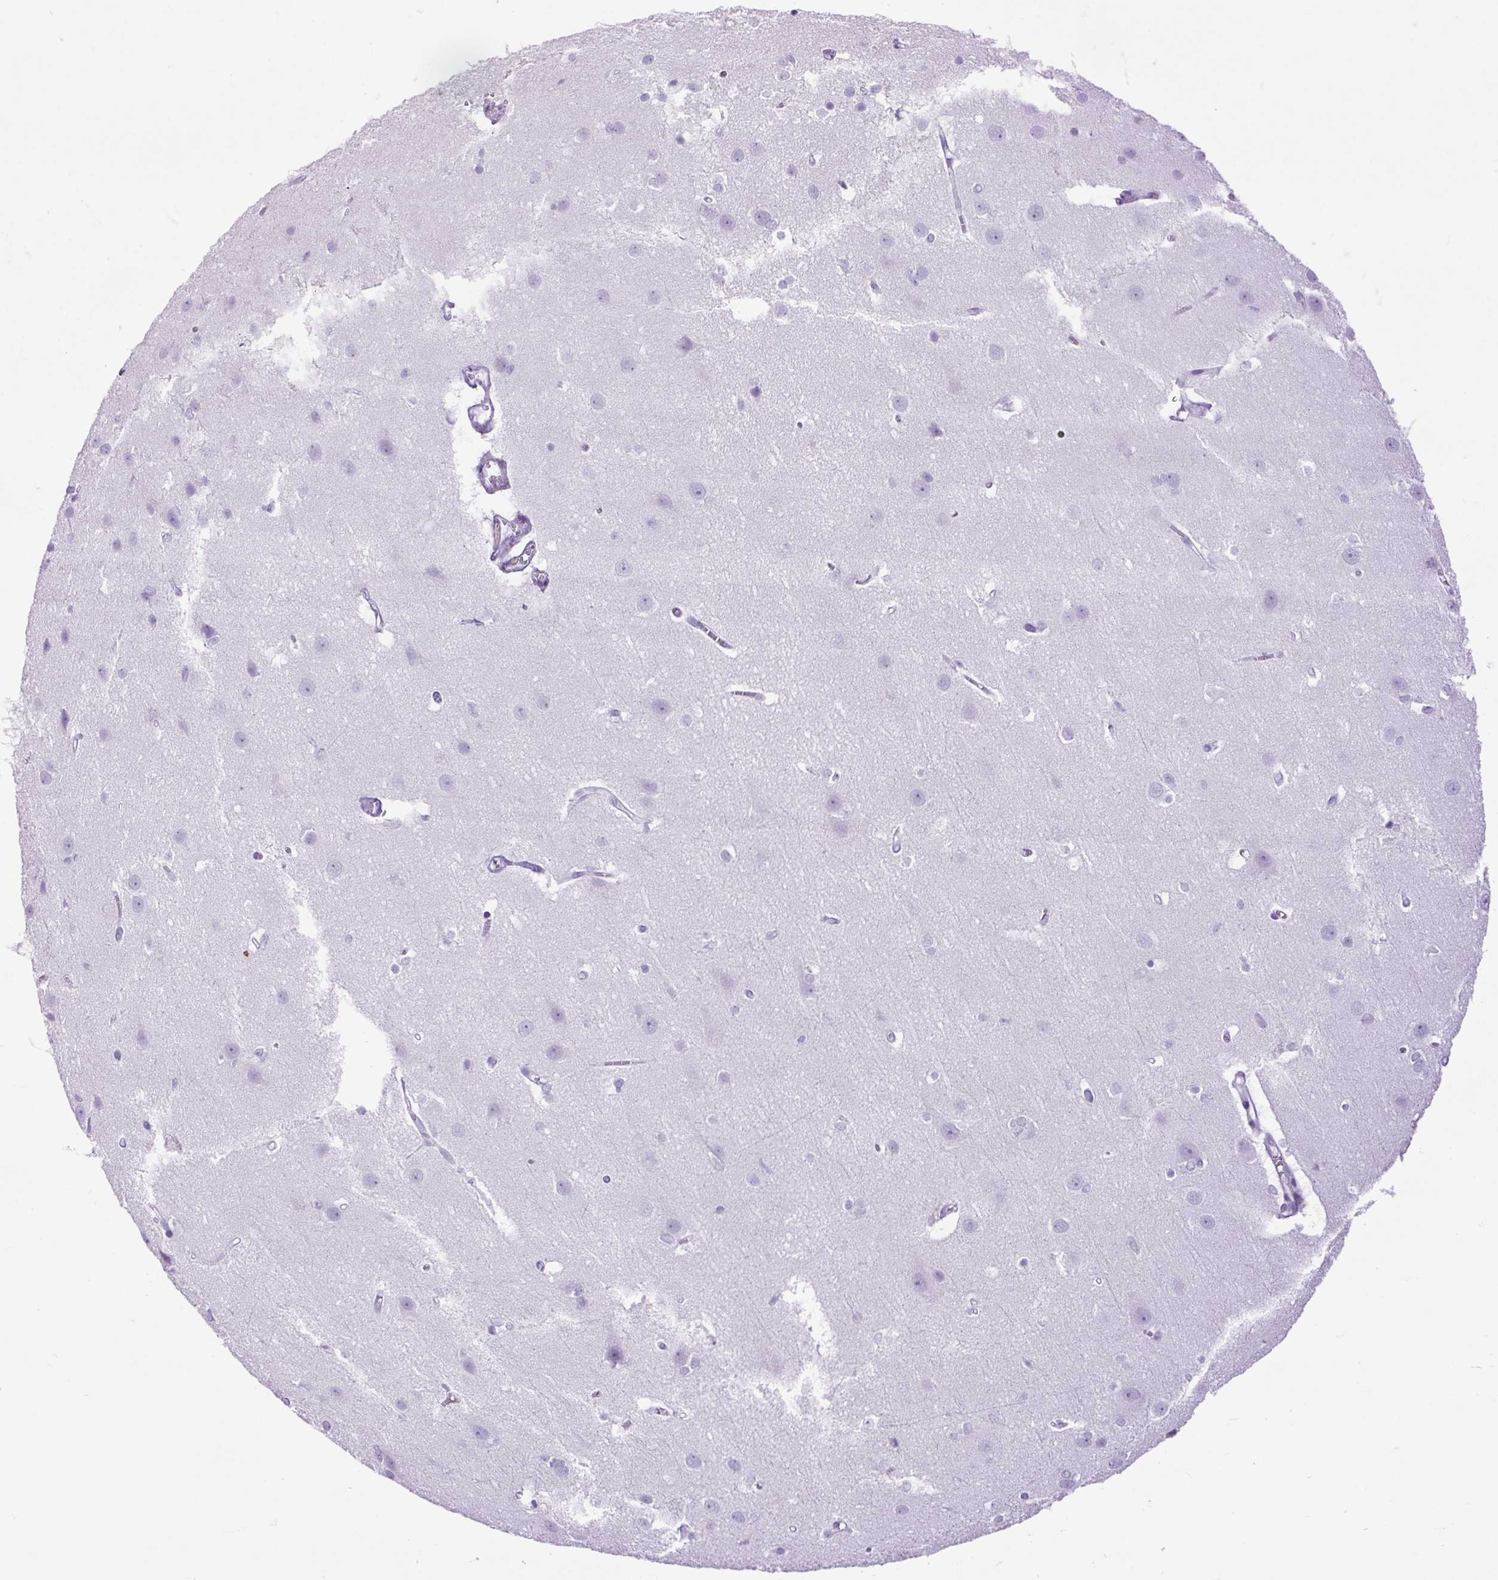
{"staining": {"intensity": "negative", "quantity": "none", "location": "none"}, "tissue": "cerebral cortex", "cell_type": "Endothelial cells", "image_type": "normal", "snomed": [{"axis": "morphology", "description": "Normal tissue, NOS"}, {"axis": "topography", "description": "Cerebral cortex"}], "caption": "Endothelial cells show no significant expression in benign cerebral cortex. Brightfield microscopy of IHC stained with DAB (brown) and hematoxylin (blue), captured at high magnification.", "gene": "RACGAP1", "patient": {"sex": "male", "age": 37}}